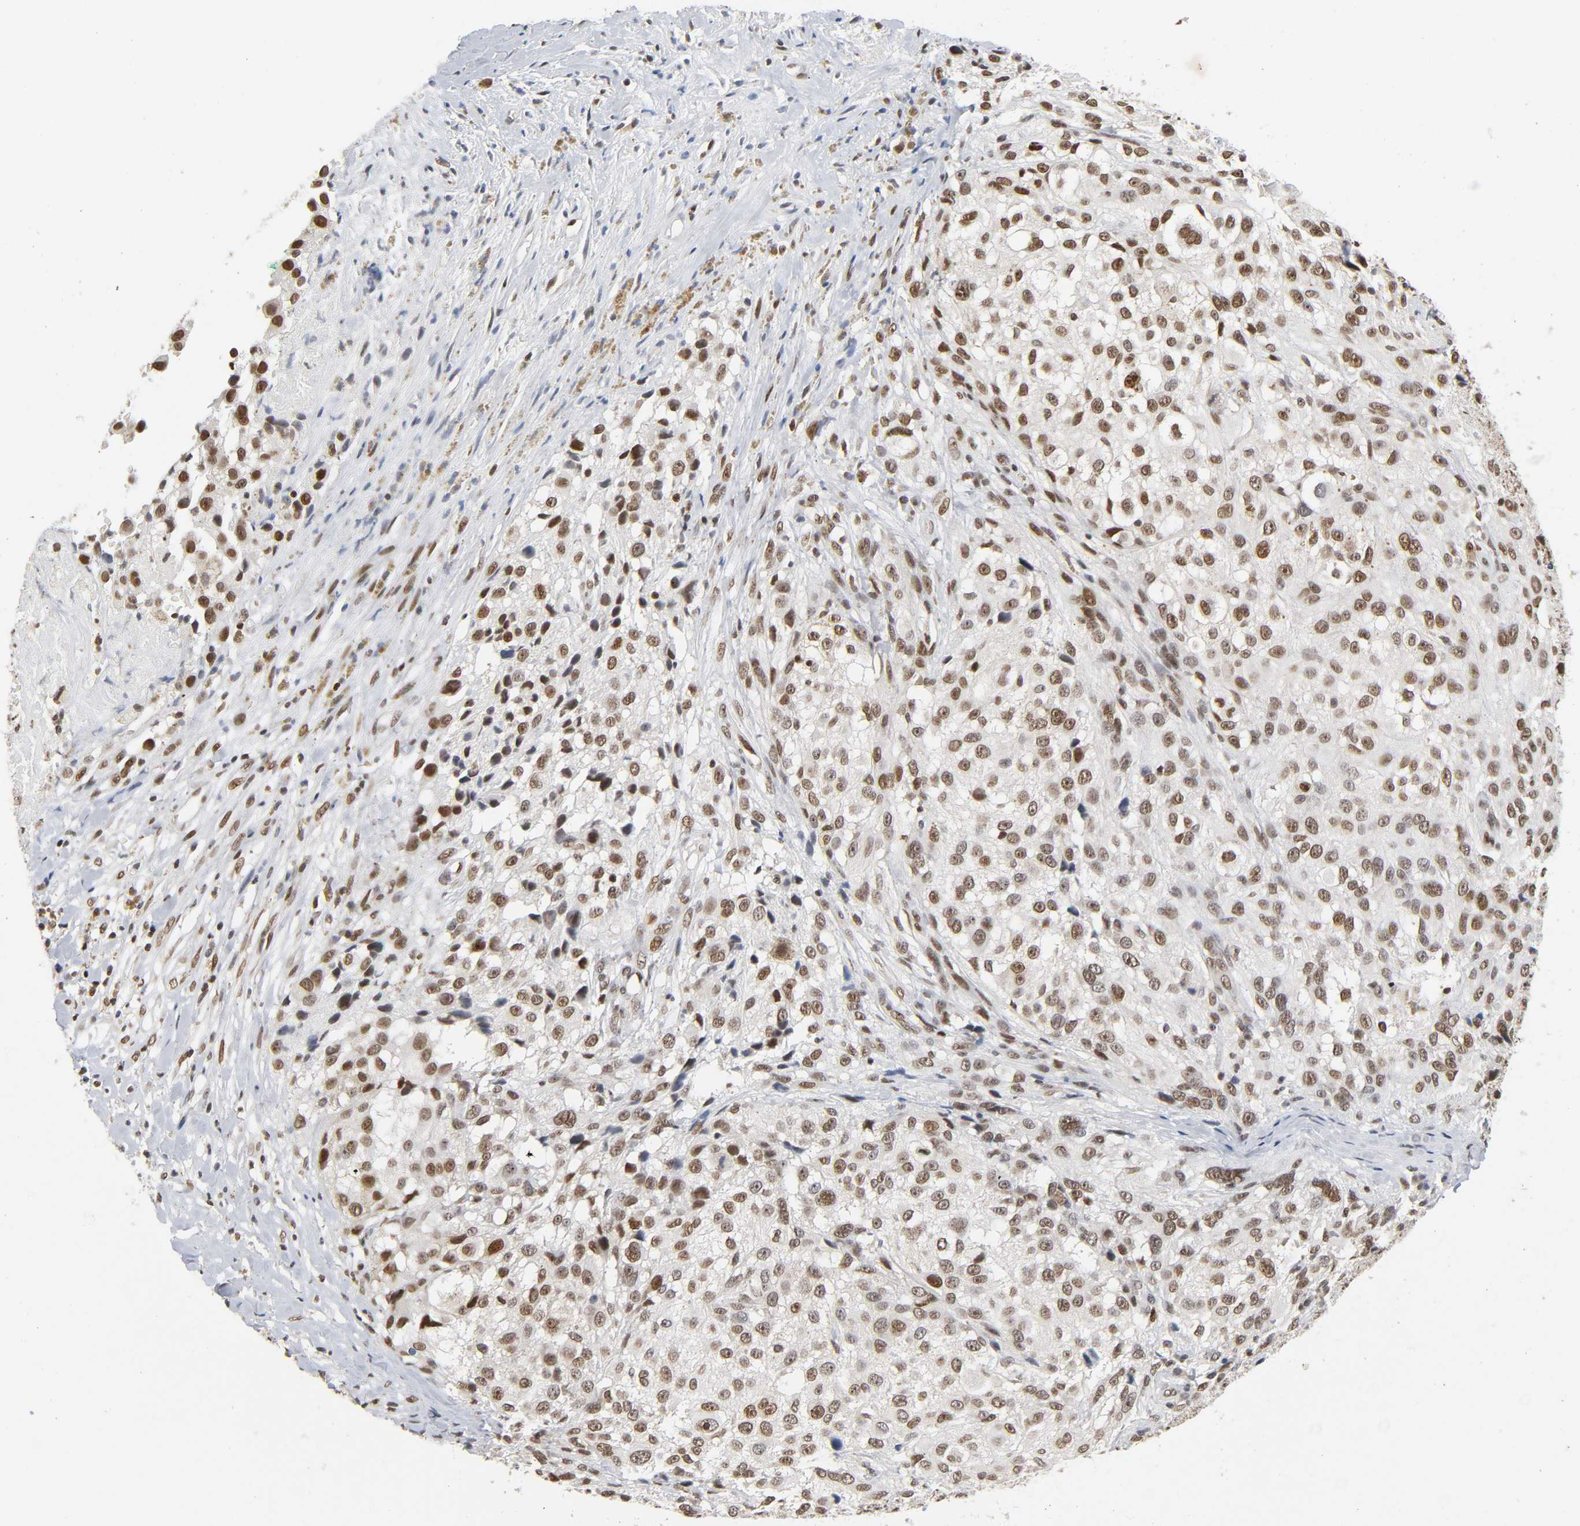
{"staining": {"intensity": "strong", "quantity": ">75%", "location": "nuclear"}, "tissue": "melanoma", "cell_type": "Tumor cells", "image_type": "cancer", "snomed": [{"axis": "morphology", "description": "Necrosis, NOS"}, {"axis": "morphology", "description": "Malignant melanoma, NOS"}, {"axis": "topography", "description": "Skin"}], "caption": "Immunohistochemistry of malignant melanoma displays high levels of strong nuclear expression in approximately >75% of tumor cells.", "gene": "SUMO1", "patient": {"sex": "female", "age": 87}}